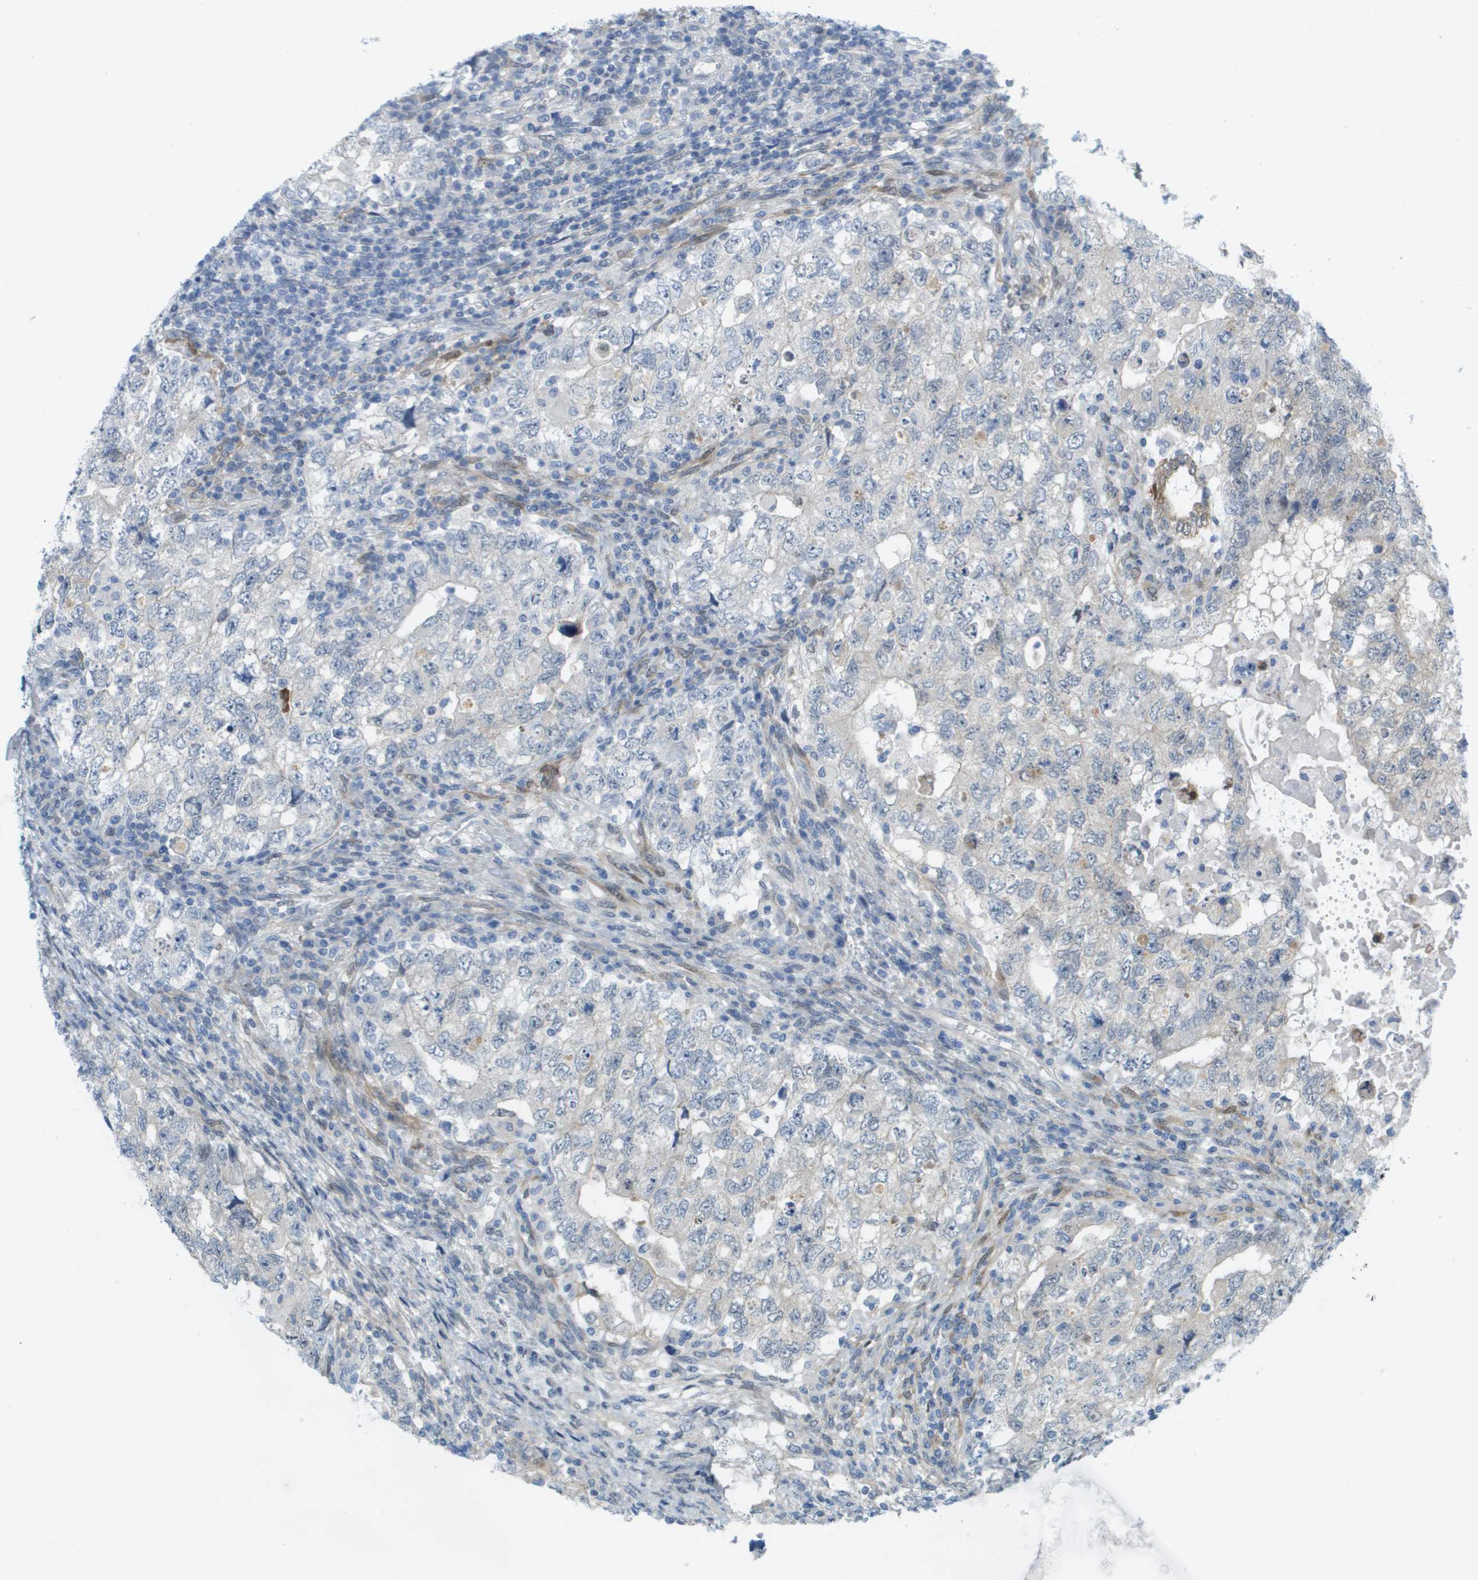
{"staining": {"intensity": "negative", "quantity": "none", "location": "none"}, "tissue": "testis cancer", "cell_type": "Tumor cells", "image_type": "cancer", "snomed": [{"axis": "morphology", "description": "Carcinoma, Embryonal, NOS"}, {"axis": "topography", "description": "Testis"}], "caption": "IHC image of human testis embryonal carcinoma stained for a protein (brown), which exhibits no positivity in tumor cells.", "gene": "CUL9", "patient": {"sex": "male", "age": 36}}